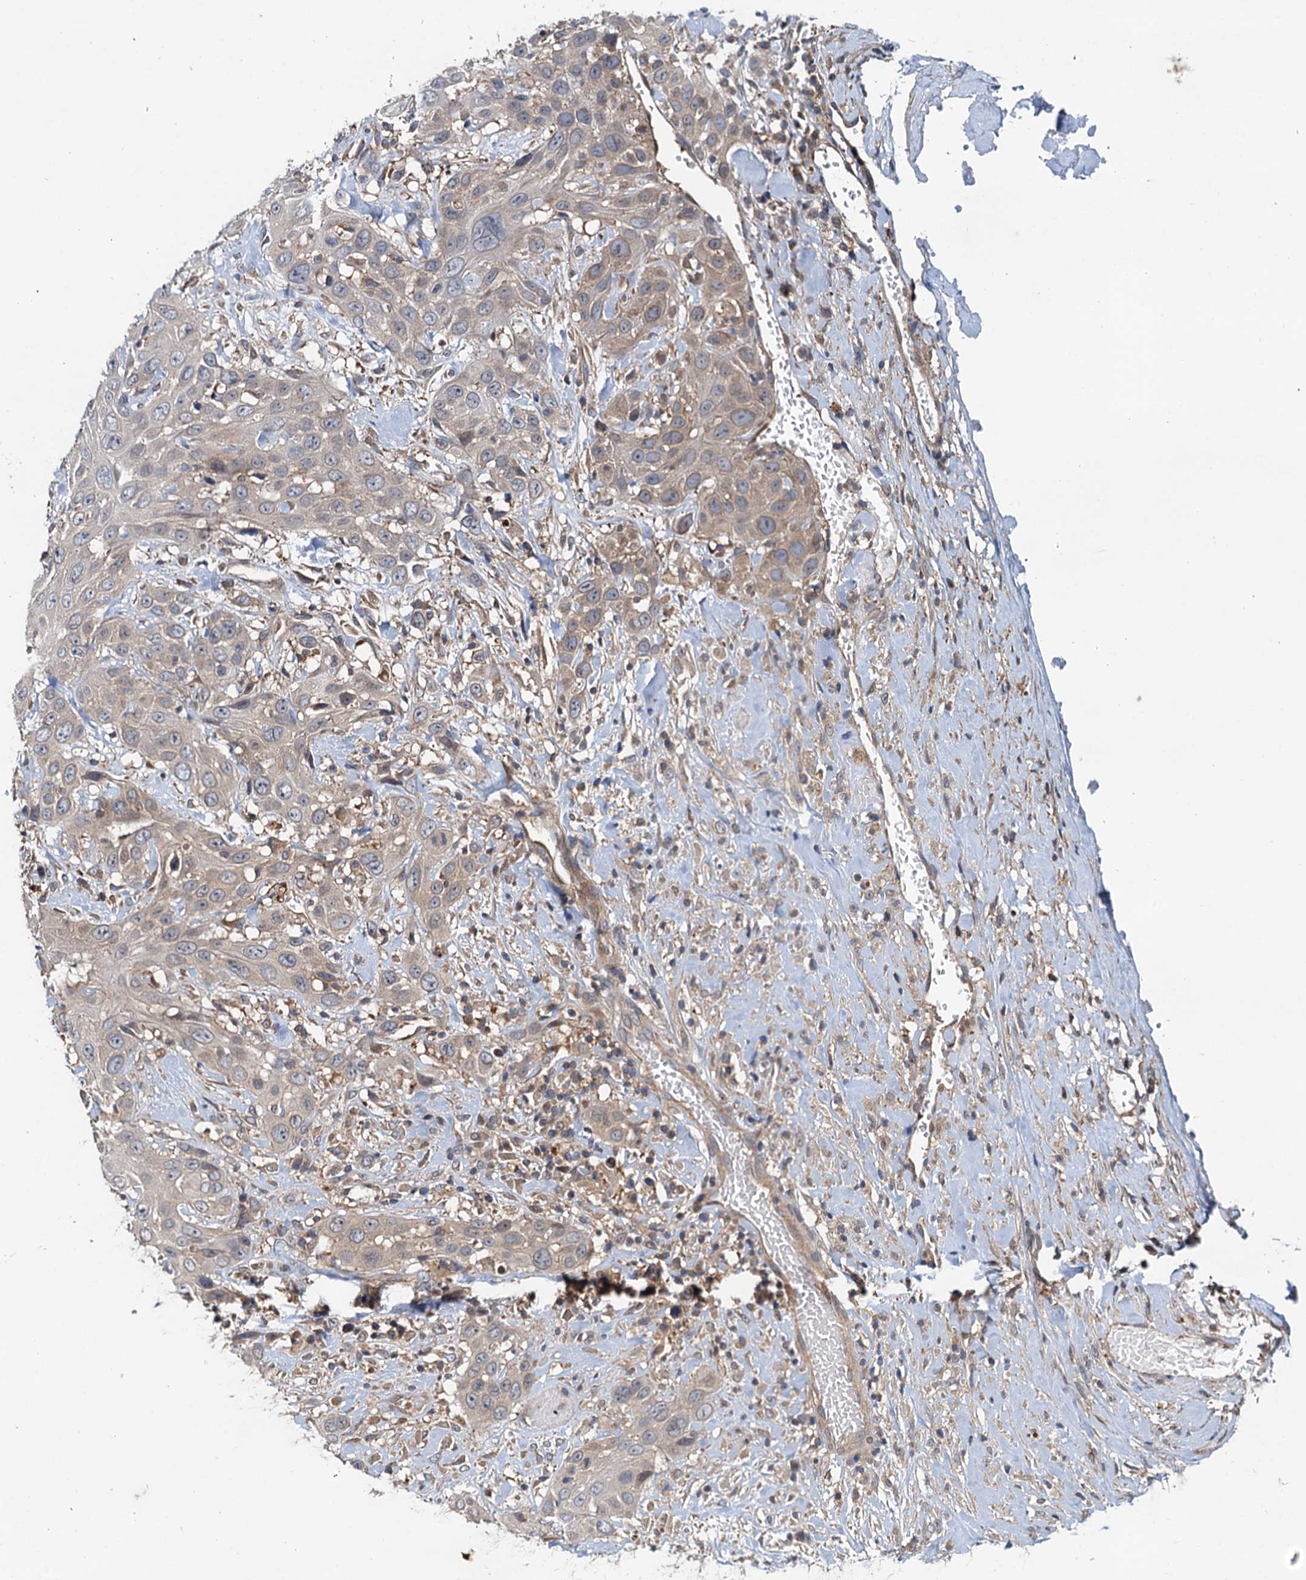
{"staining": {"intensity": "weak", "quantity": "25%-75%", "location": "cytoplasmic/membranous"}, "tissue": "head and neck cancer", "cell_type": "Tumor cells", "image_type": "cancer", "snomed": [{"axis": "morphology", "description": "Squamous cell carcinoma, NOS"}, {"axis": "topography", "description": "Head-Neck"}], "caption": "Brown immunohistochemical staining in squamous cell carcinoma (head and neck) displays weak cytoplasmic/membranous staining in about 25%-75% of tumor cells.", "gene": "EFL1", "patient": {"sex": "male", "age": 81}}